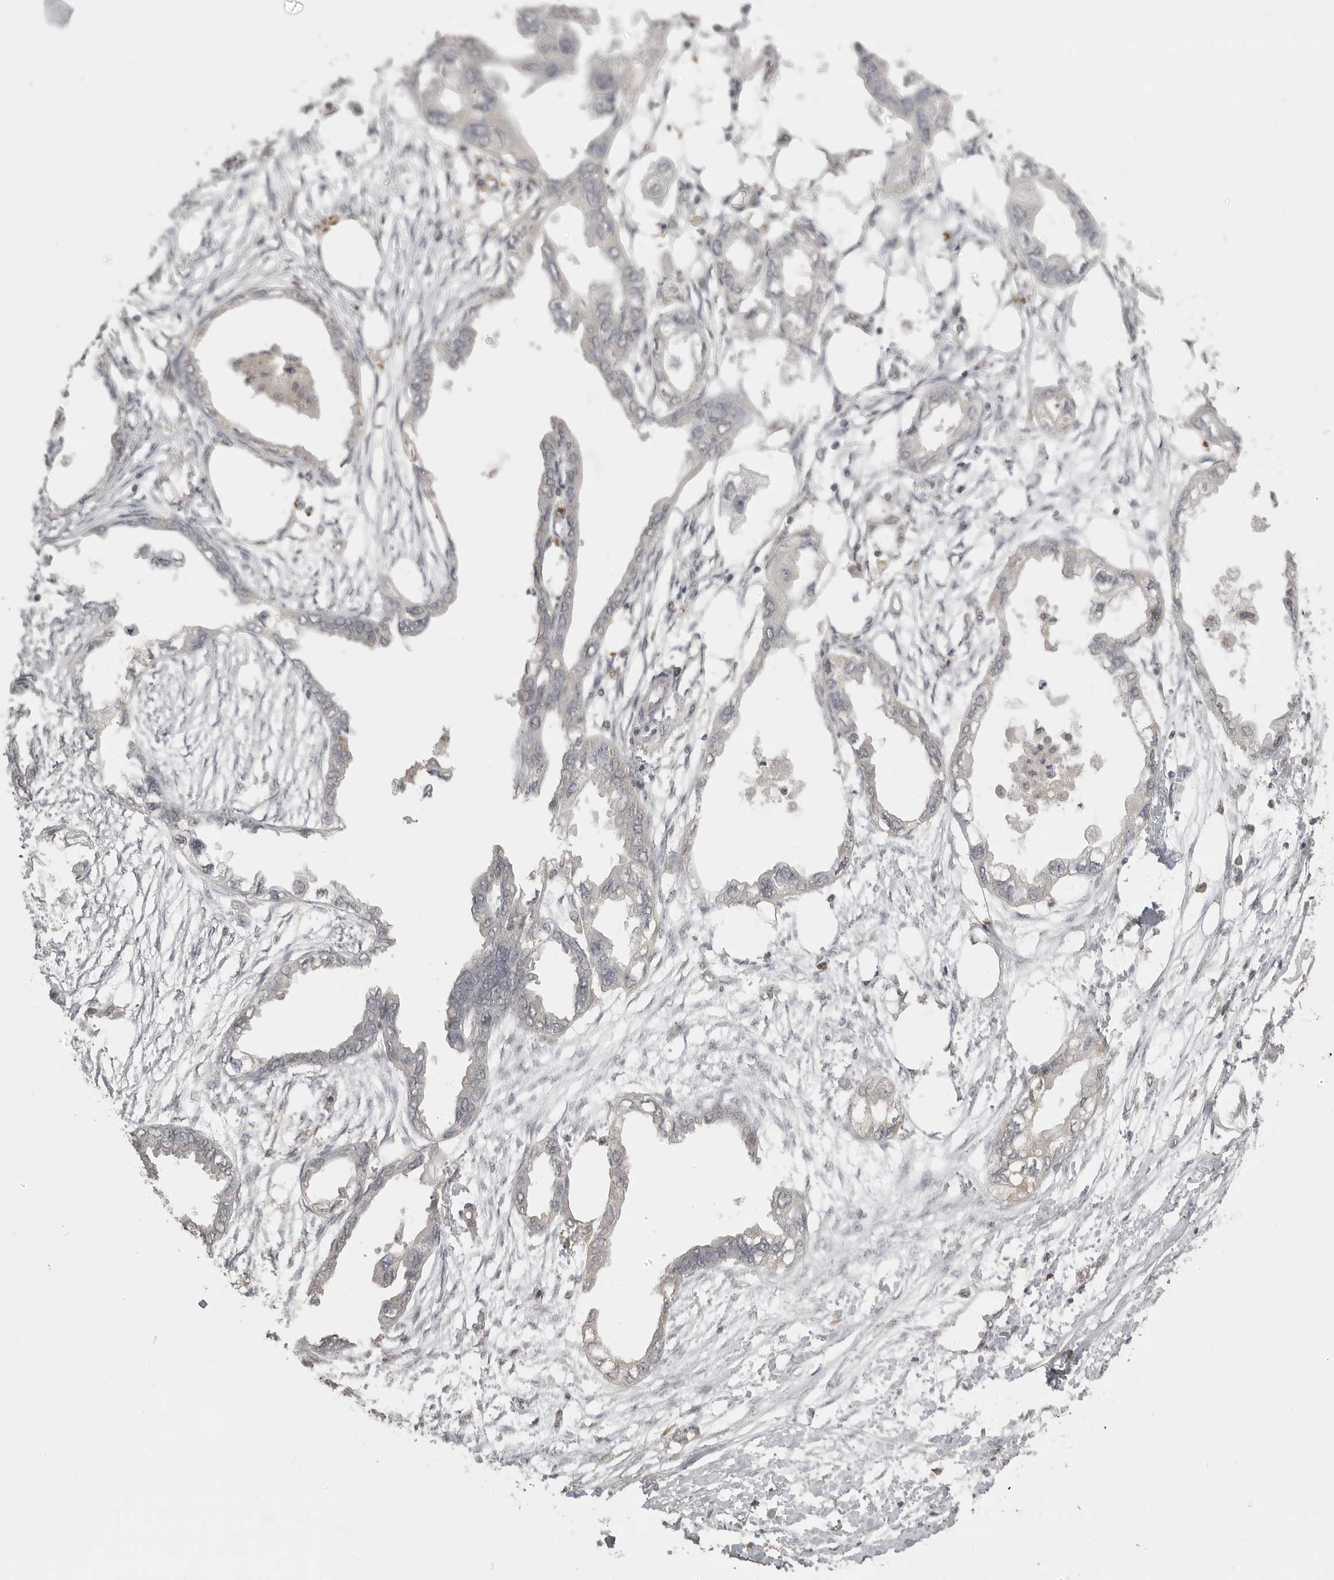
{"staining": {"intensity": "negative", "quantity": "none", "location": "none"}, "tissue": "endometrial cancer", "cell_type": "Tumor cells", "image_type": "cancer", "snomed": [{"axis": "morphology", "description": "Adenocarcinoma, NOS"}, {"axis": "morphology", "description": "Adenocarcinoma, metastatic, NOS"}, {"axis": "topography", "description": "Adipose tissue"}, {"axis": "topography", "description": "Endometrium"}], "caption": "DAB immunohistochemical staining of adenocarcinoma (endometrial) exhibits no significant expression in tumor cells. Brightfield microscopy of IHC stained with DAB (brown) and hematoxylin (blue), captured at high magnification.", "gene": "SMG8", "patient": {"sex": "female", "age": 67}}